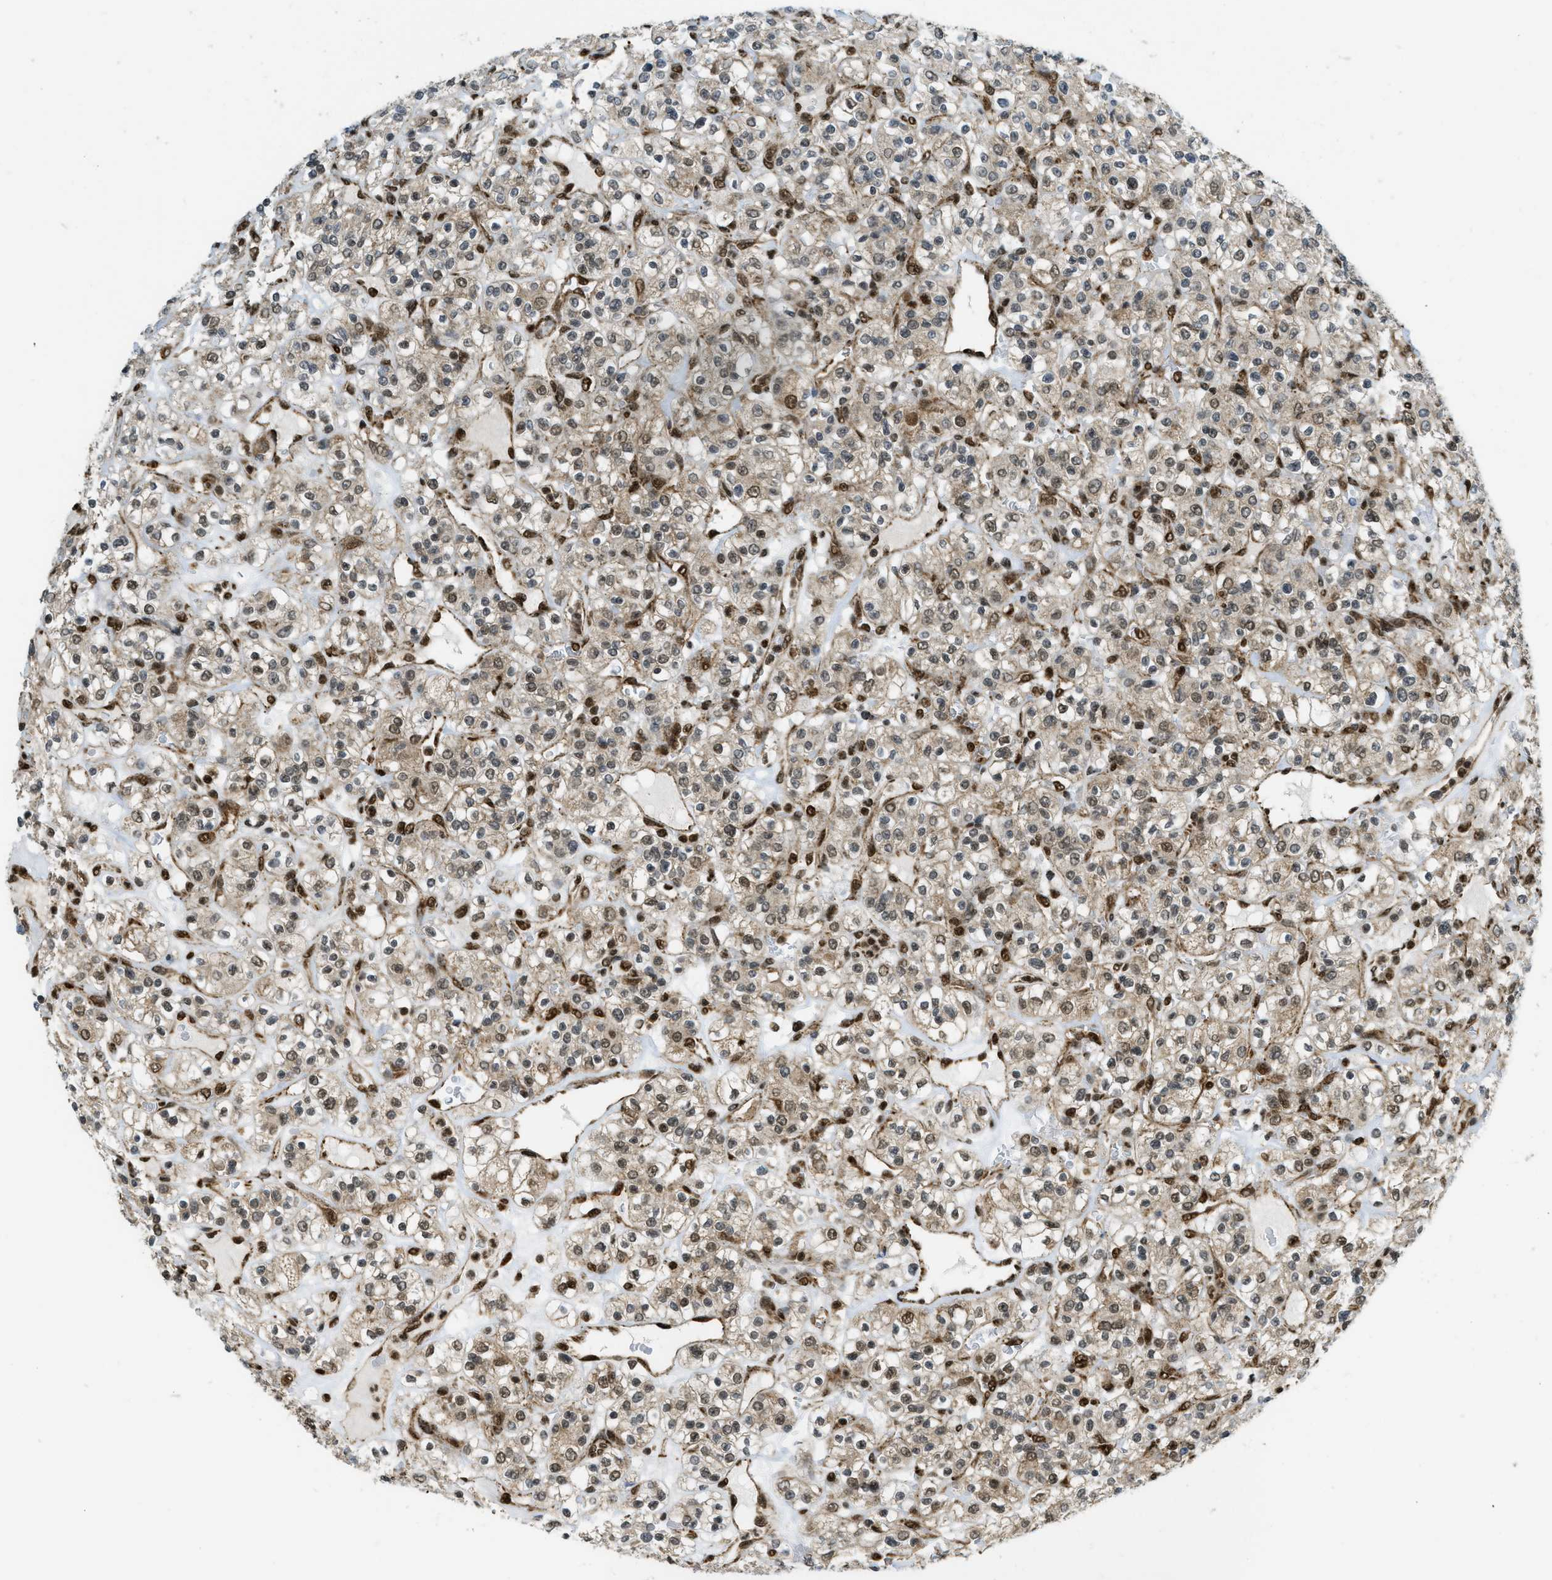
{"staining": {"intensity": "moderate", "quantity": "<25%", "location": "nuclear"}, "tissue": "renal cancer", "cell_type": "Tumor cells", "image_type": "cancer", "snomed": [{"axis": "morphology", "description": "Normal tissue, NOS"}, {"axis": "morphology", "description": "Adenocarcinoma, NOS"}, {"axis": "topography", "description": "Kidney"}], "caption": "IHC image of human renal cancer (adenocarcinoma) stained for a protein (brown), which shows low levels of moderate nuclear expression in approximately <25% of tumor cells.", "gene": "TNPO1", "patient": {"sex": "female", "age": 72}}